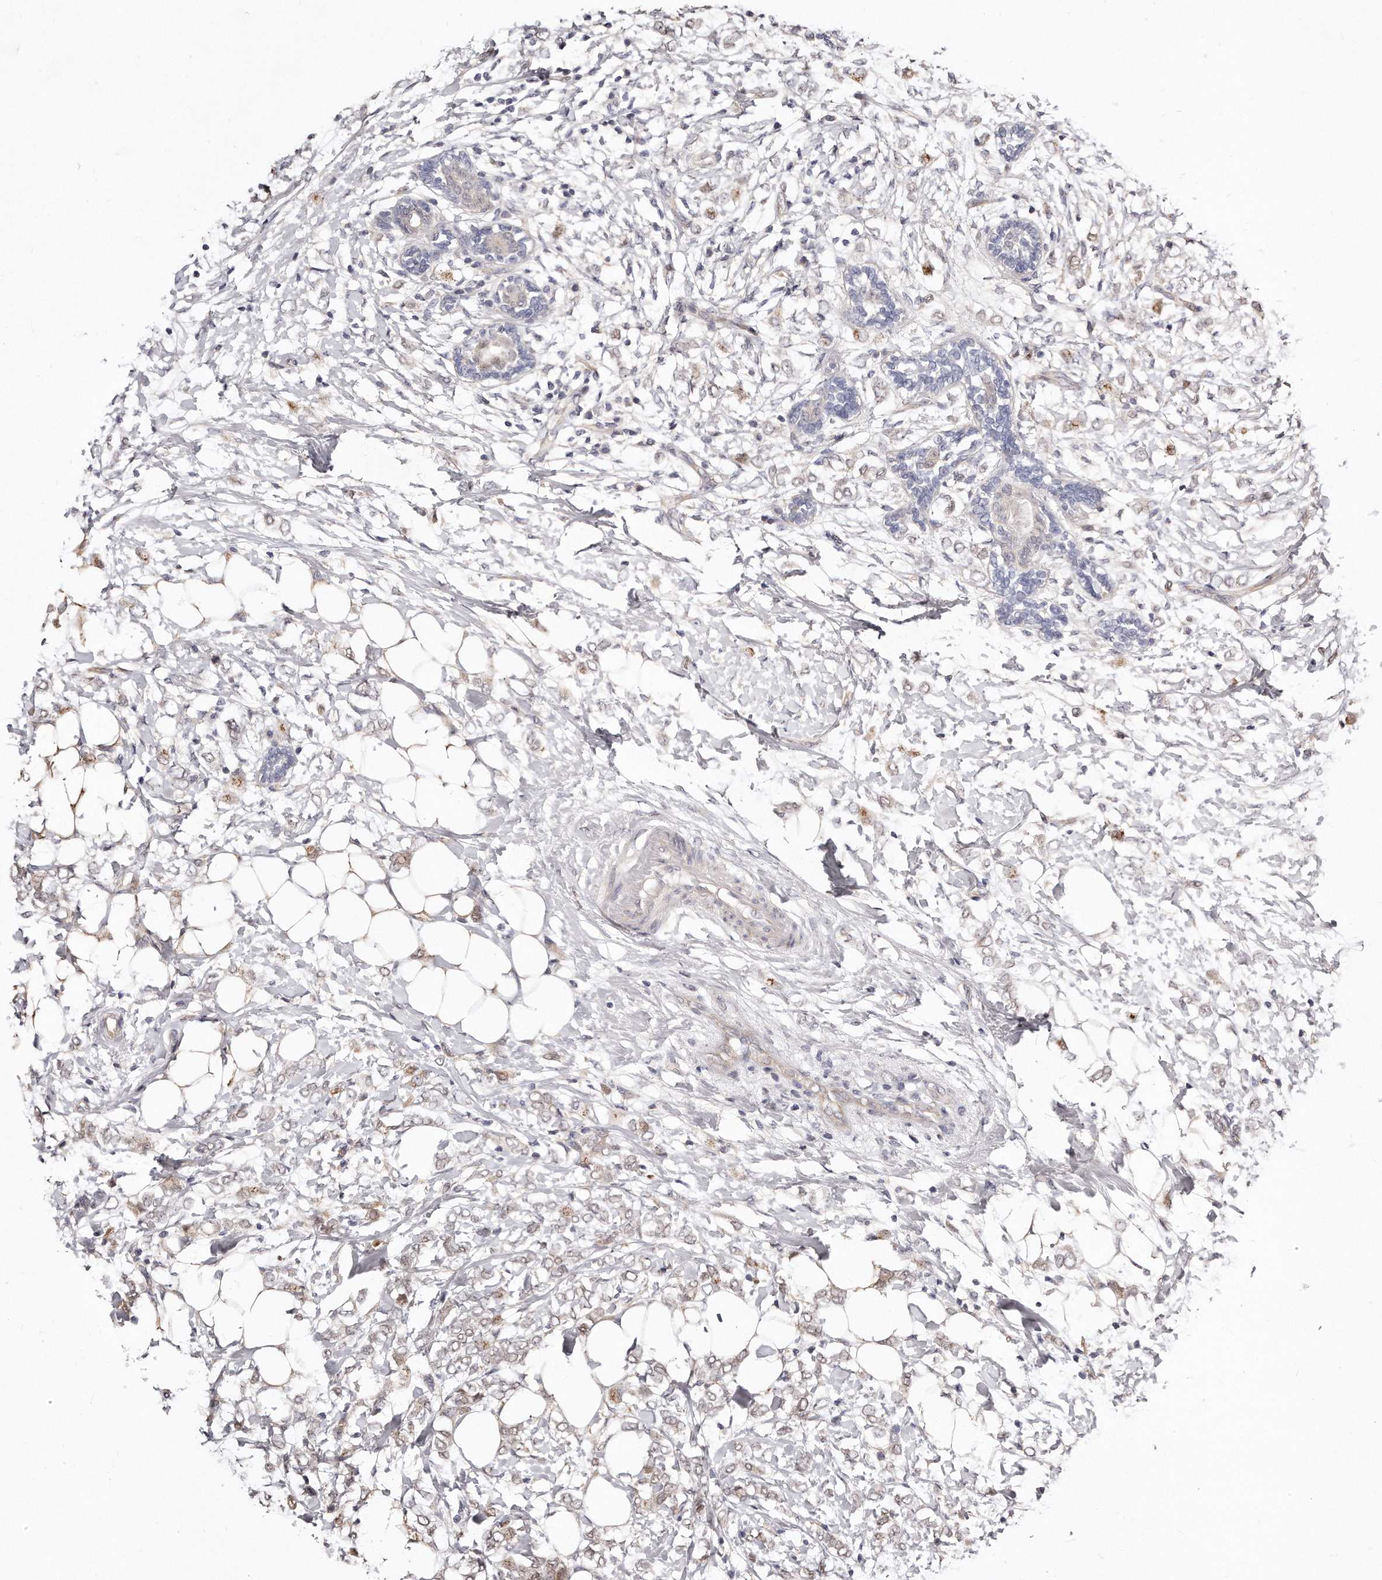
{"staining": {"intensity": "weak", "quantity": "<25%", "location": "nuclear"}, "tissue": "breast cancer", "cell_type": "Tumor cells", "image_type": "cancer", "snomed": [{"axis": "morphology", "description": "Normal tissue, NOS"}, {"axis": "morphology", "description": "Lobular carcinoma"}, {"axis": "topography", "description": "Breast"}], "caption": "The micrograph demonstrates no significant positivity in tumor cells of breast lobular carcinoma.", "gene": "CASZ1", "patient": {"sex": "female", "age": 47}}